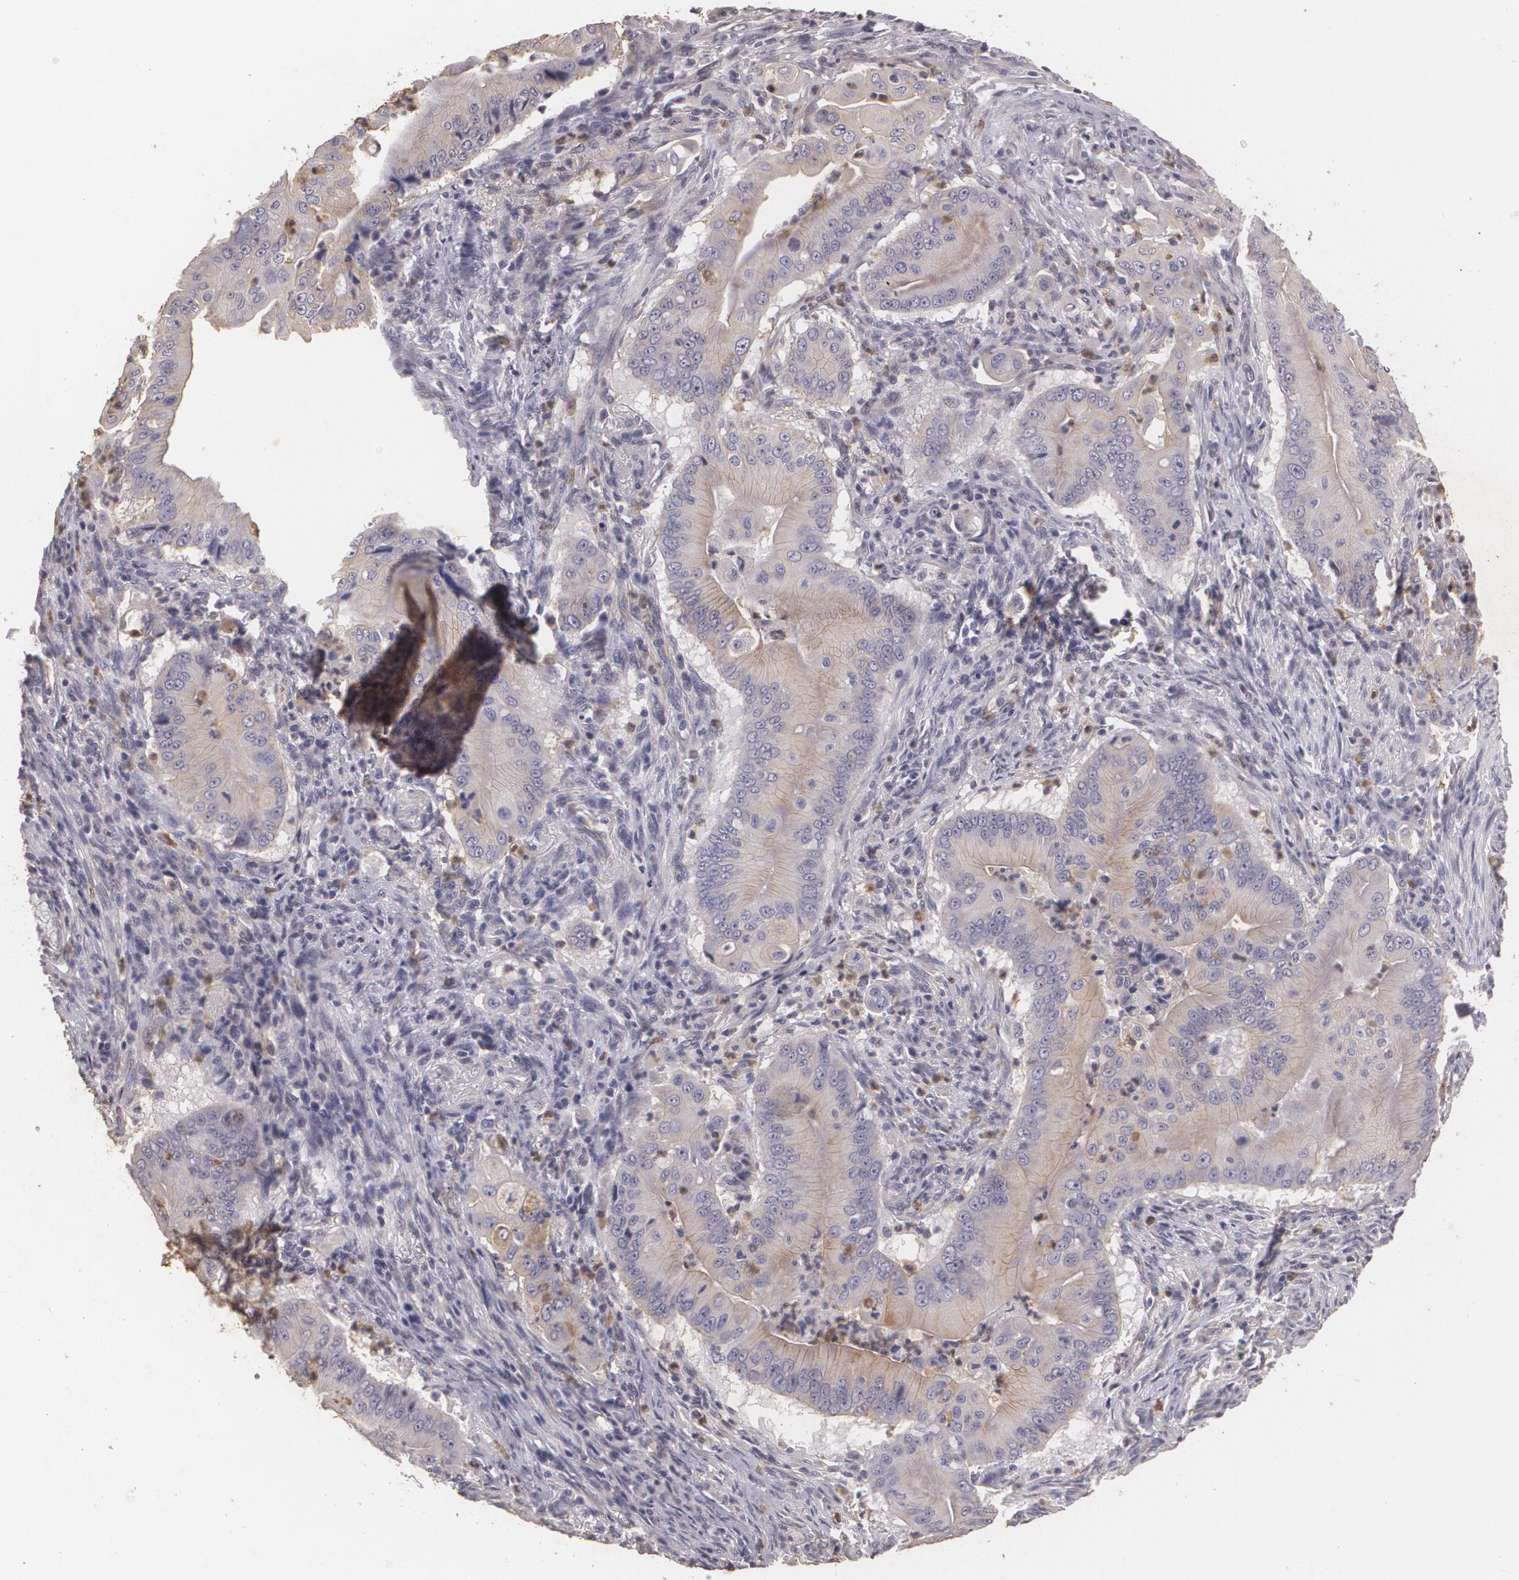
{"staining": {"intensity": "weak", "quantity": ">75%", "location": "cytoplasmic/membranous"}, "tissue": "pancreatic cancer", "cell_type": "Tumor cells", "image_type": "cancer", "snomed": [{"axis": "morphology", "description": "Adenocarcinoma, NOS"}, {"axis": "topography", "description": "Pancreas"}], "caption": "Weak cytoplasmic/membranous protein positivity is seen in about >75% of tumor cells in pancreatic cancer (adenocarcinoma). (DAB (3,3'-diaminobenzidine) = brown stain, brightfield microscopy at high magnification).", "gene": "KCNA4", "patient": {"sex": "male", "age": 62}}